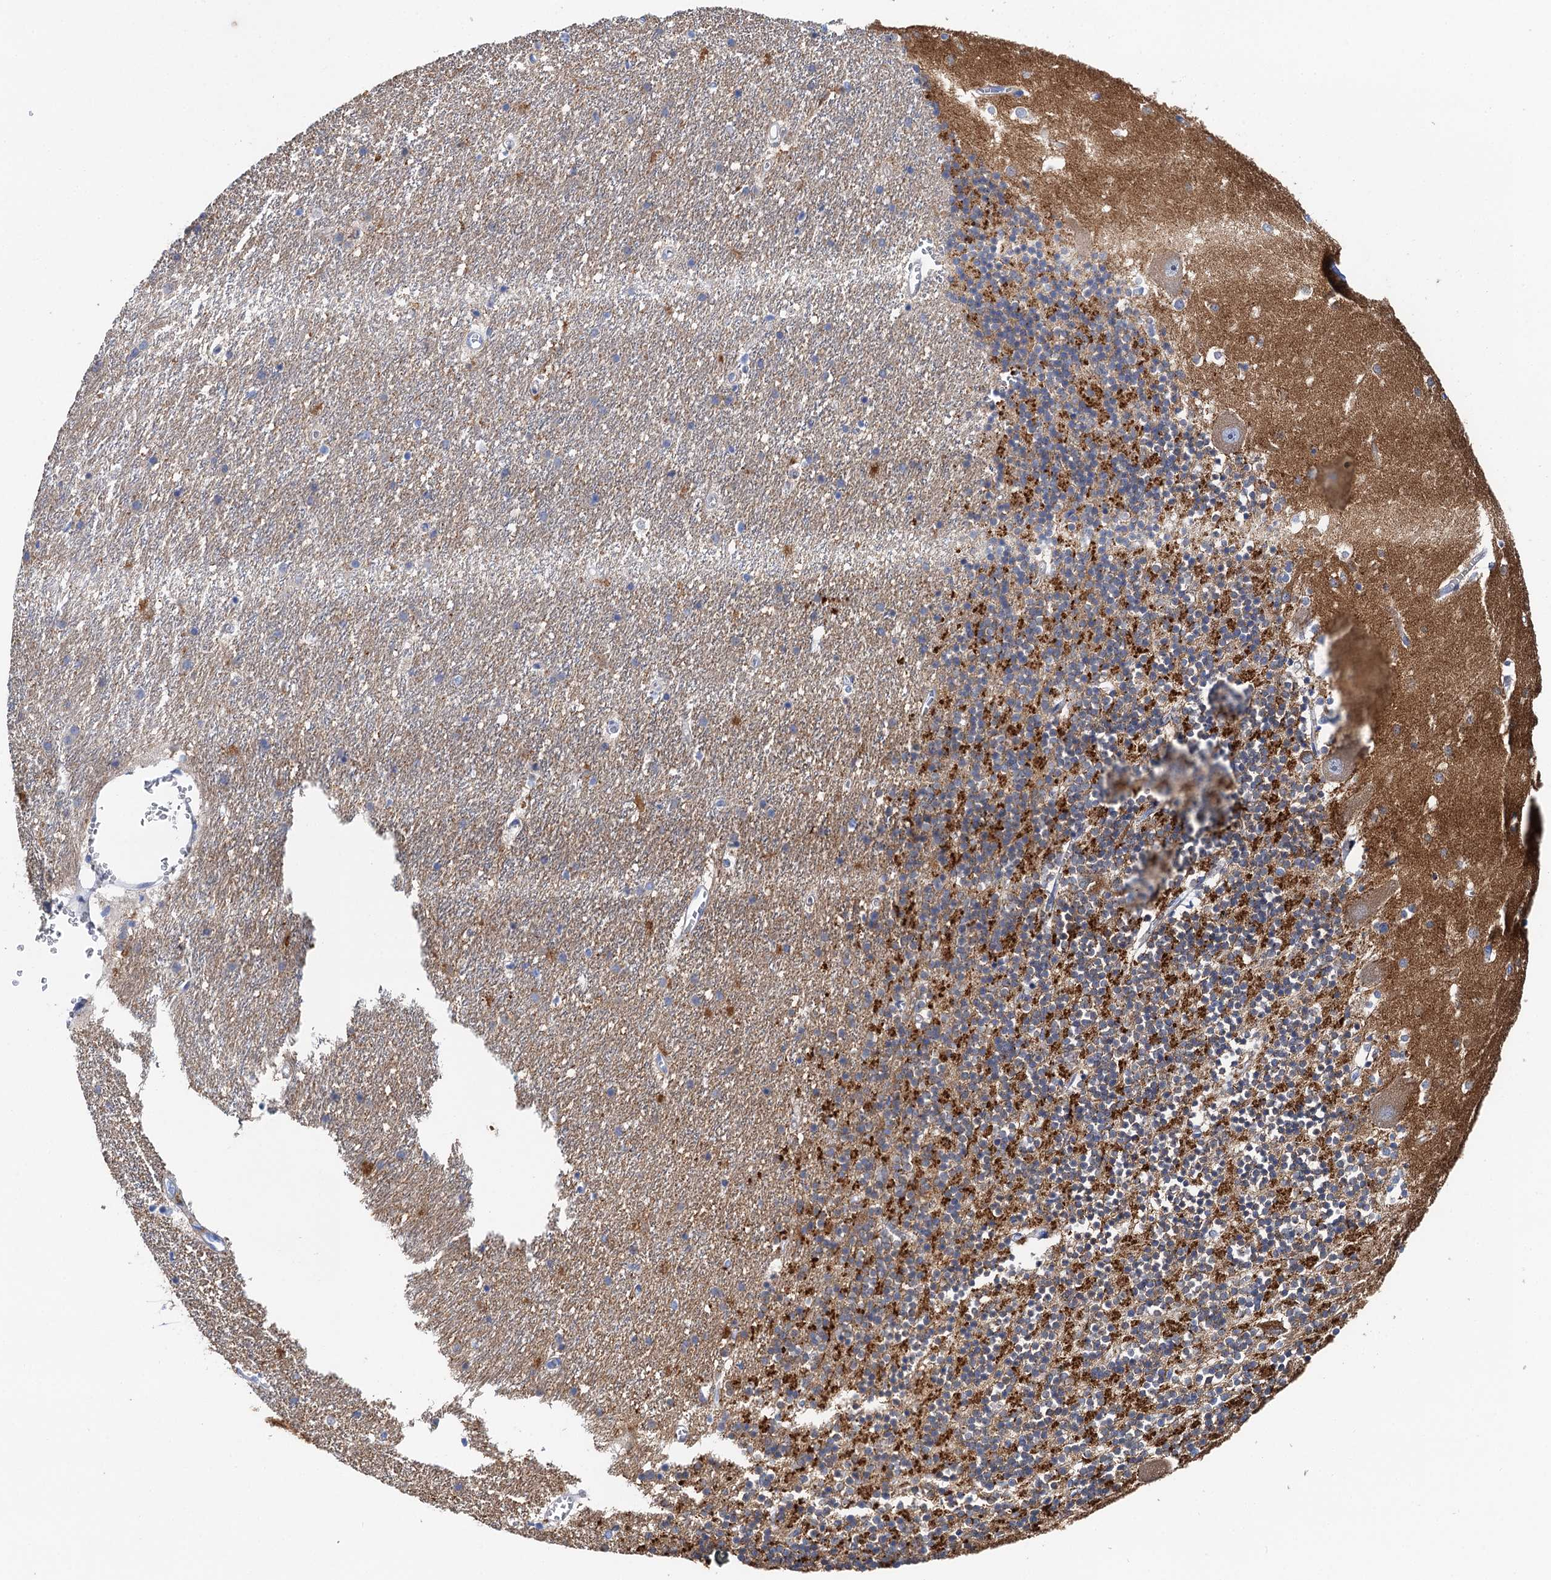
{"staining": {"intensity": "moderate", "quantity": "25%-75%", "location": "cytoplasmic/membranous"}, "tissue": "cerebellum", "cell_type": "Cells in granular layer", "image_type": "normal", "snomed": [{"axis": "morphology", "description": "Normal tissue, NOS"}, {"axis": "topography", "description": "Cerebellum"}], "caption": "This histopathology image shows unremarkable cerebellum stained with immunohistochemistry (IHC) to label a protein in brown. The cytoplasmic/membranous of cells in granular layer show moderate positivity for the protein. Nuclei are counter-stained blue.", "gene": "NLRP10", "patient": {"sex": "male", "age": 54}}